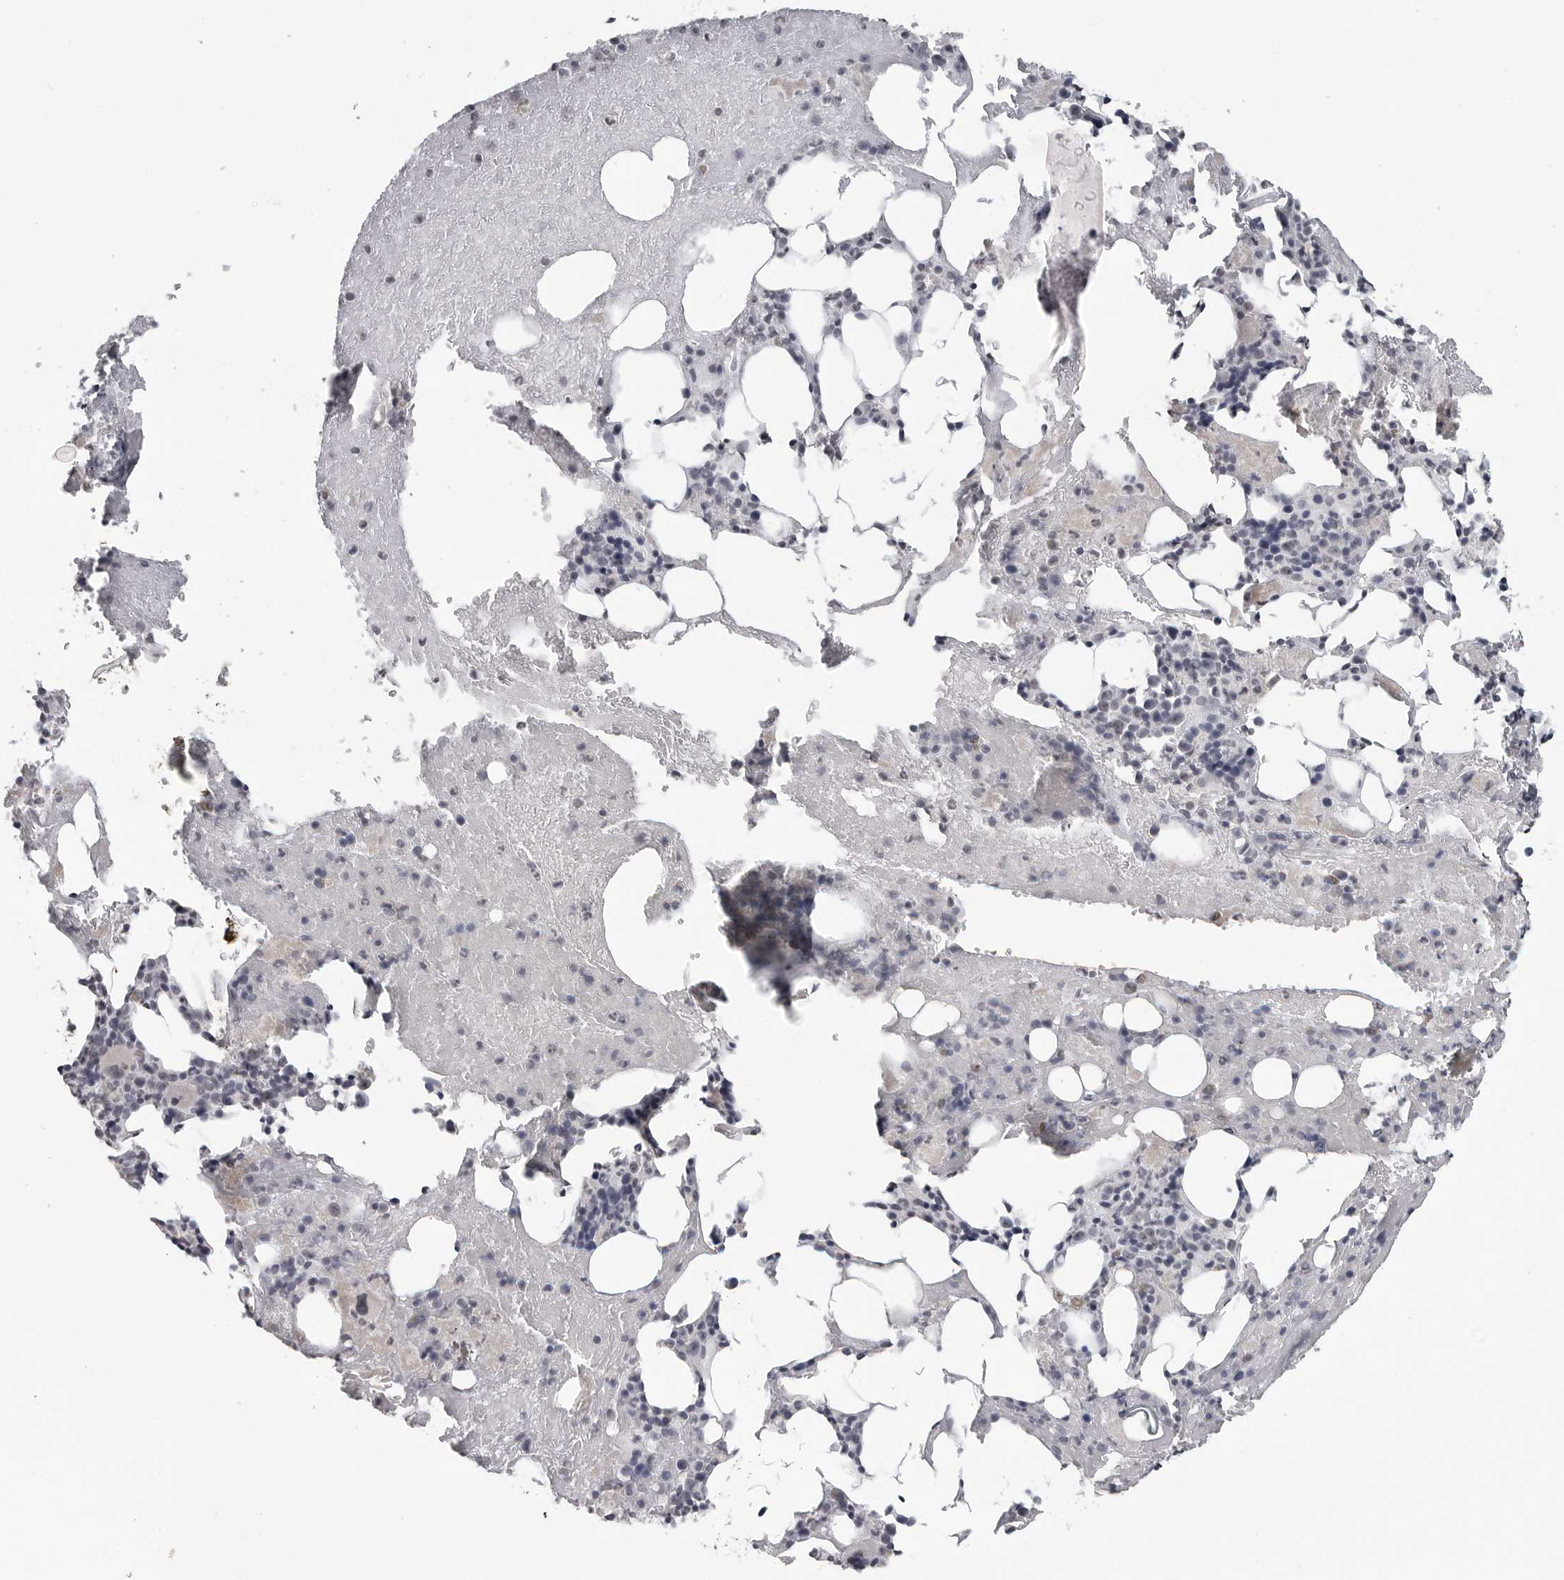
{"staining": {"intensity": "negative", "quantity": "none", "location": "none"}, "tissue": "bone marrow", "cell_type": "Hematopoietic cells", "image_type": "normal", "snomed": [{"axis": "morphology", "description": "Normal tissue, NOS"}, {"axis": "topography", "description": "Bone marrow"}], "caption": "Immunohistochemistry (IHC) image of benign bone marrow: bone marrow stained with DAB reveals no significant protein staining in hematopoietic cells. (DAB IHC with hematoxylin counter stain).", "gene": "DDX54", "patient": {"sex": "female", "age": 54}}